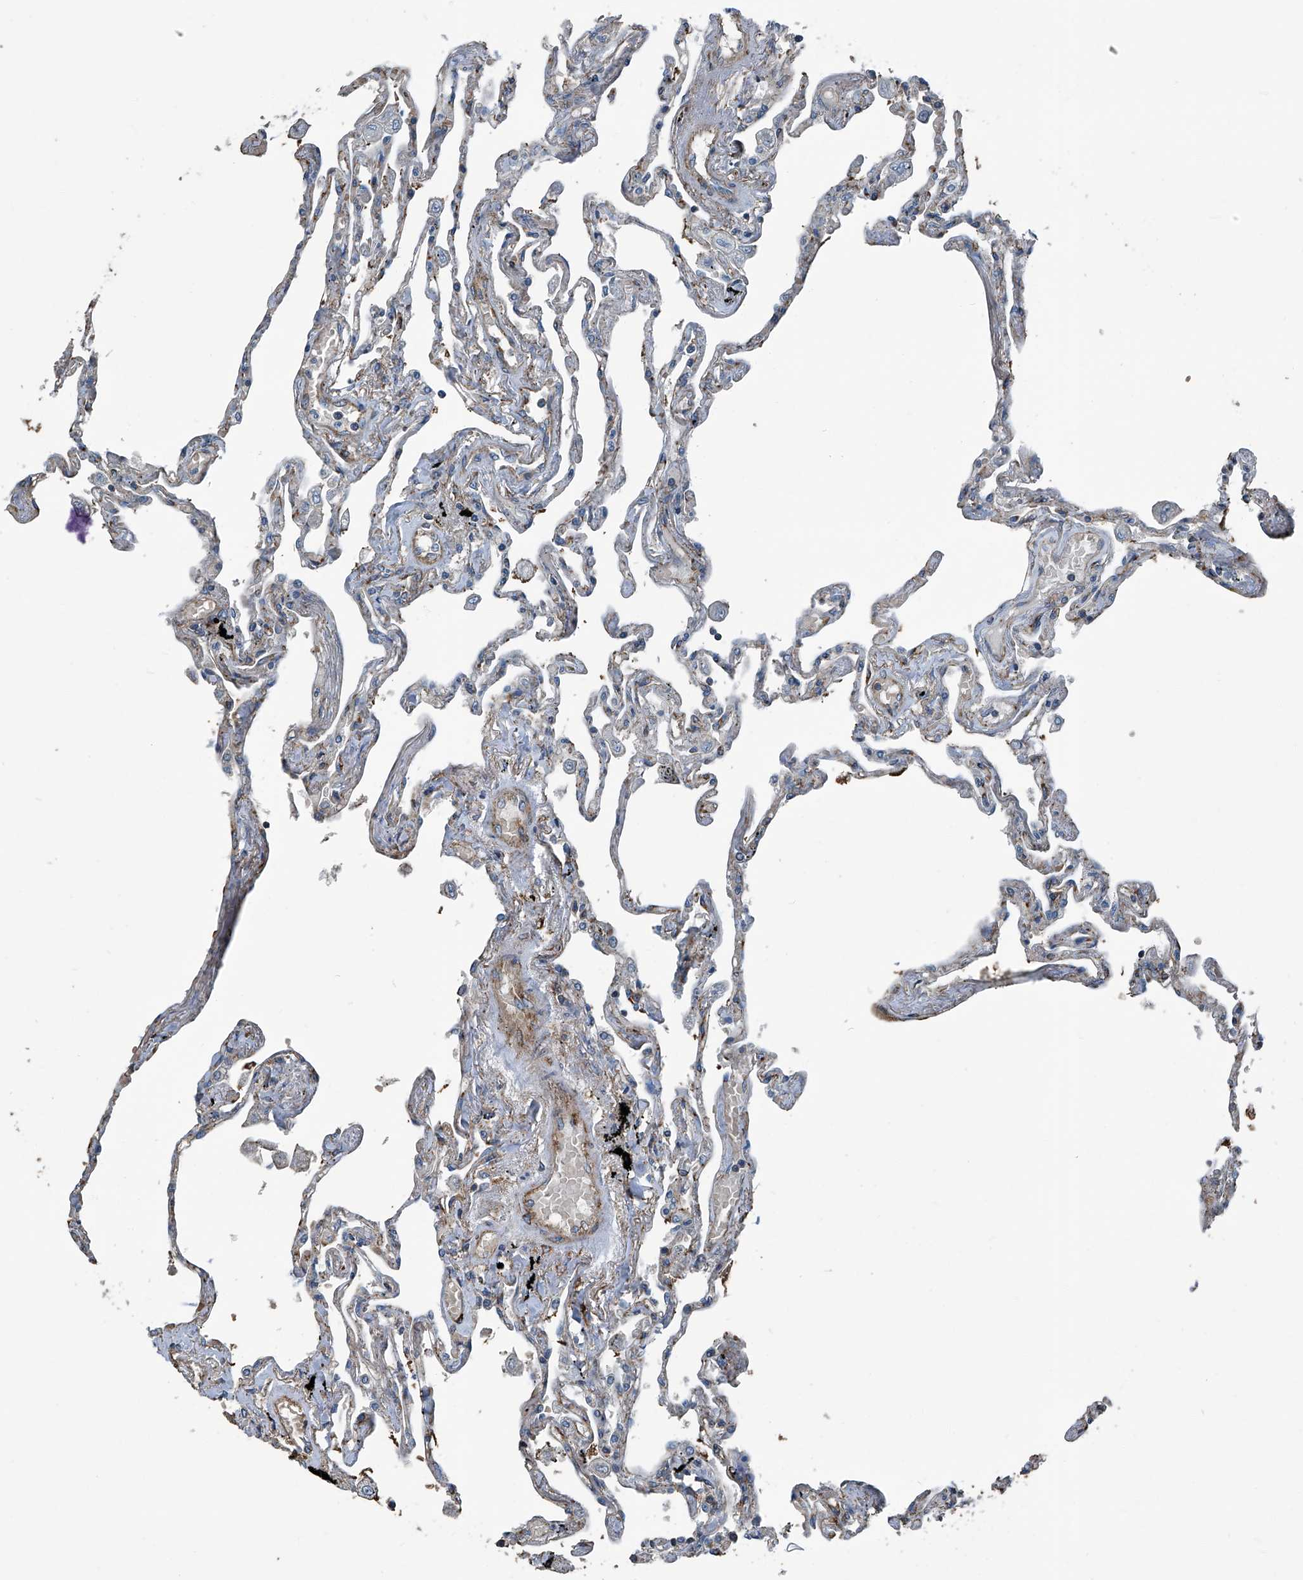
{"staining": {"intensity": "weak", "quantity": "<25%", "location": "cytoplasmic/membranous"}, "tissue": "lung", "cell_type": "Alveolar cells", "image_type": "normal", "snomed": [{"axis": "morphology", "description": "Normal tissue, NOS"}, {"axis": "topography", "description": "Lung"}], "caption": "DAB immunohistochemical staining of normal lung demonstrates no significant staining in alveolar cells.", "gene": "SEPTIN7", "patient": {"sex": "female", "age": 67}}